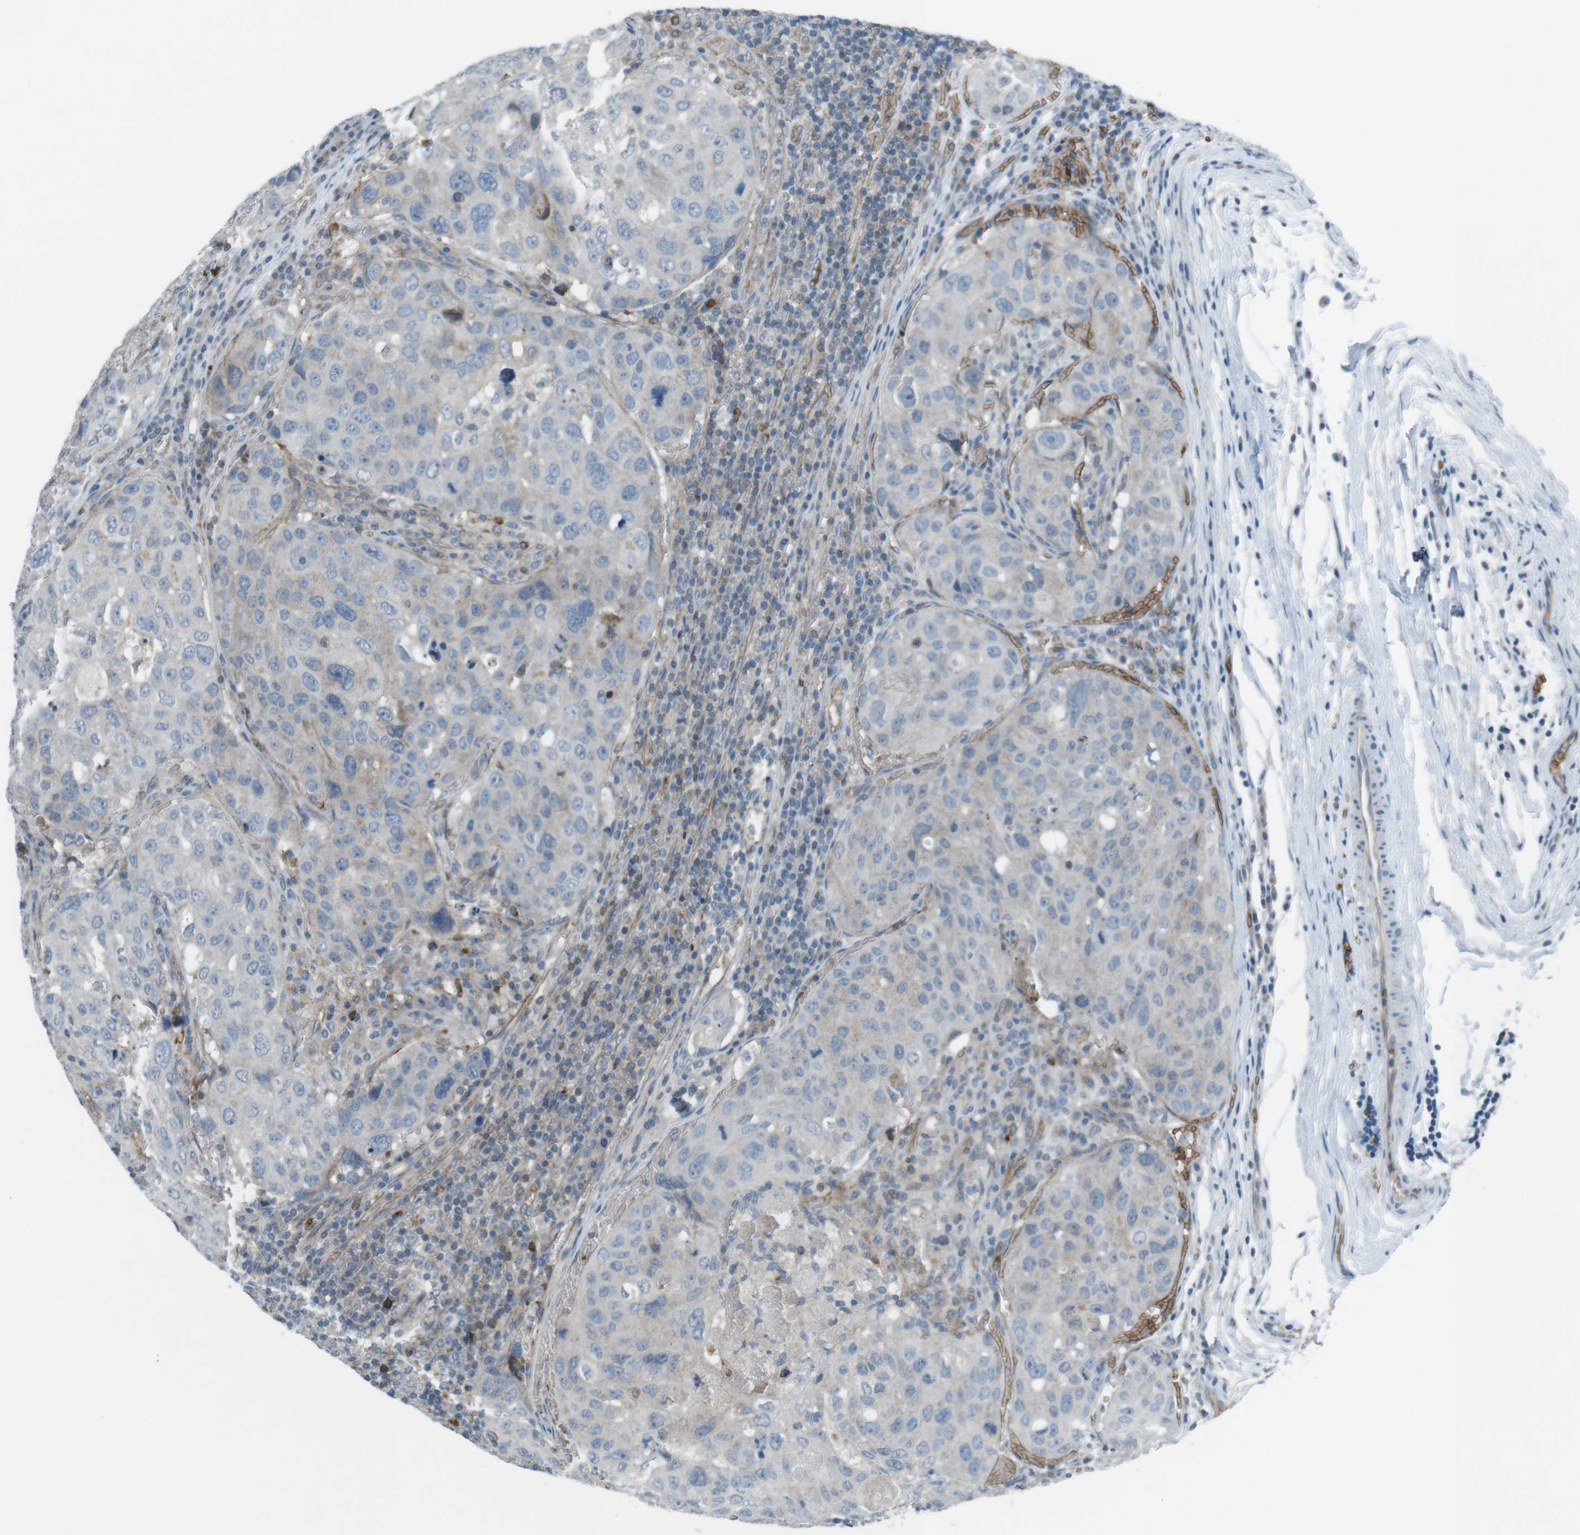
{"staining": {"intensity": "negative", "quantity": "none", "location": "none"}, "tissue": "urothelial cancer", "cell_type": "Tumor cells", "image_type": "cancer", "snomed": [{"axis": "morphology", "description": "Urothelial carcinoma, High grade"}, {"axis": "topography", "description": "Lymph node"}, {"axis": "topography", "description": "Urinary bladder"}], "caption": "An image of urothelial cancer stained for a protein displays no brown staining in tumor cells. The staining is performed using DAB brown chromogen with nuclei counter-stained in using hematoxylin.", "gene": "SPTA1", "patient": {"sex": "male", "age": 51}}